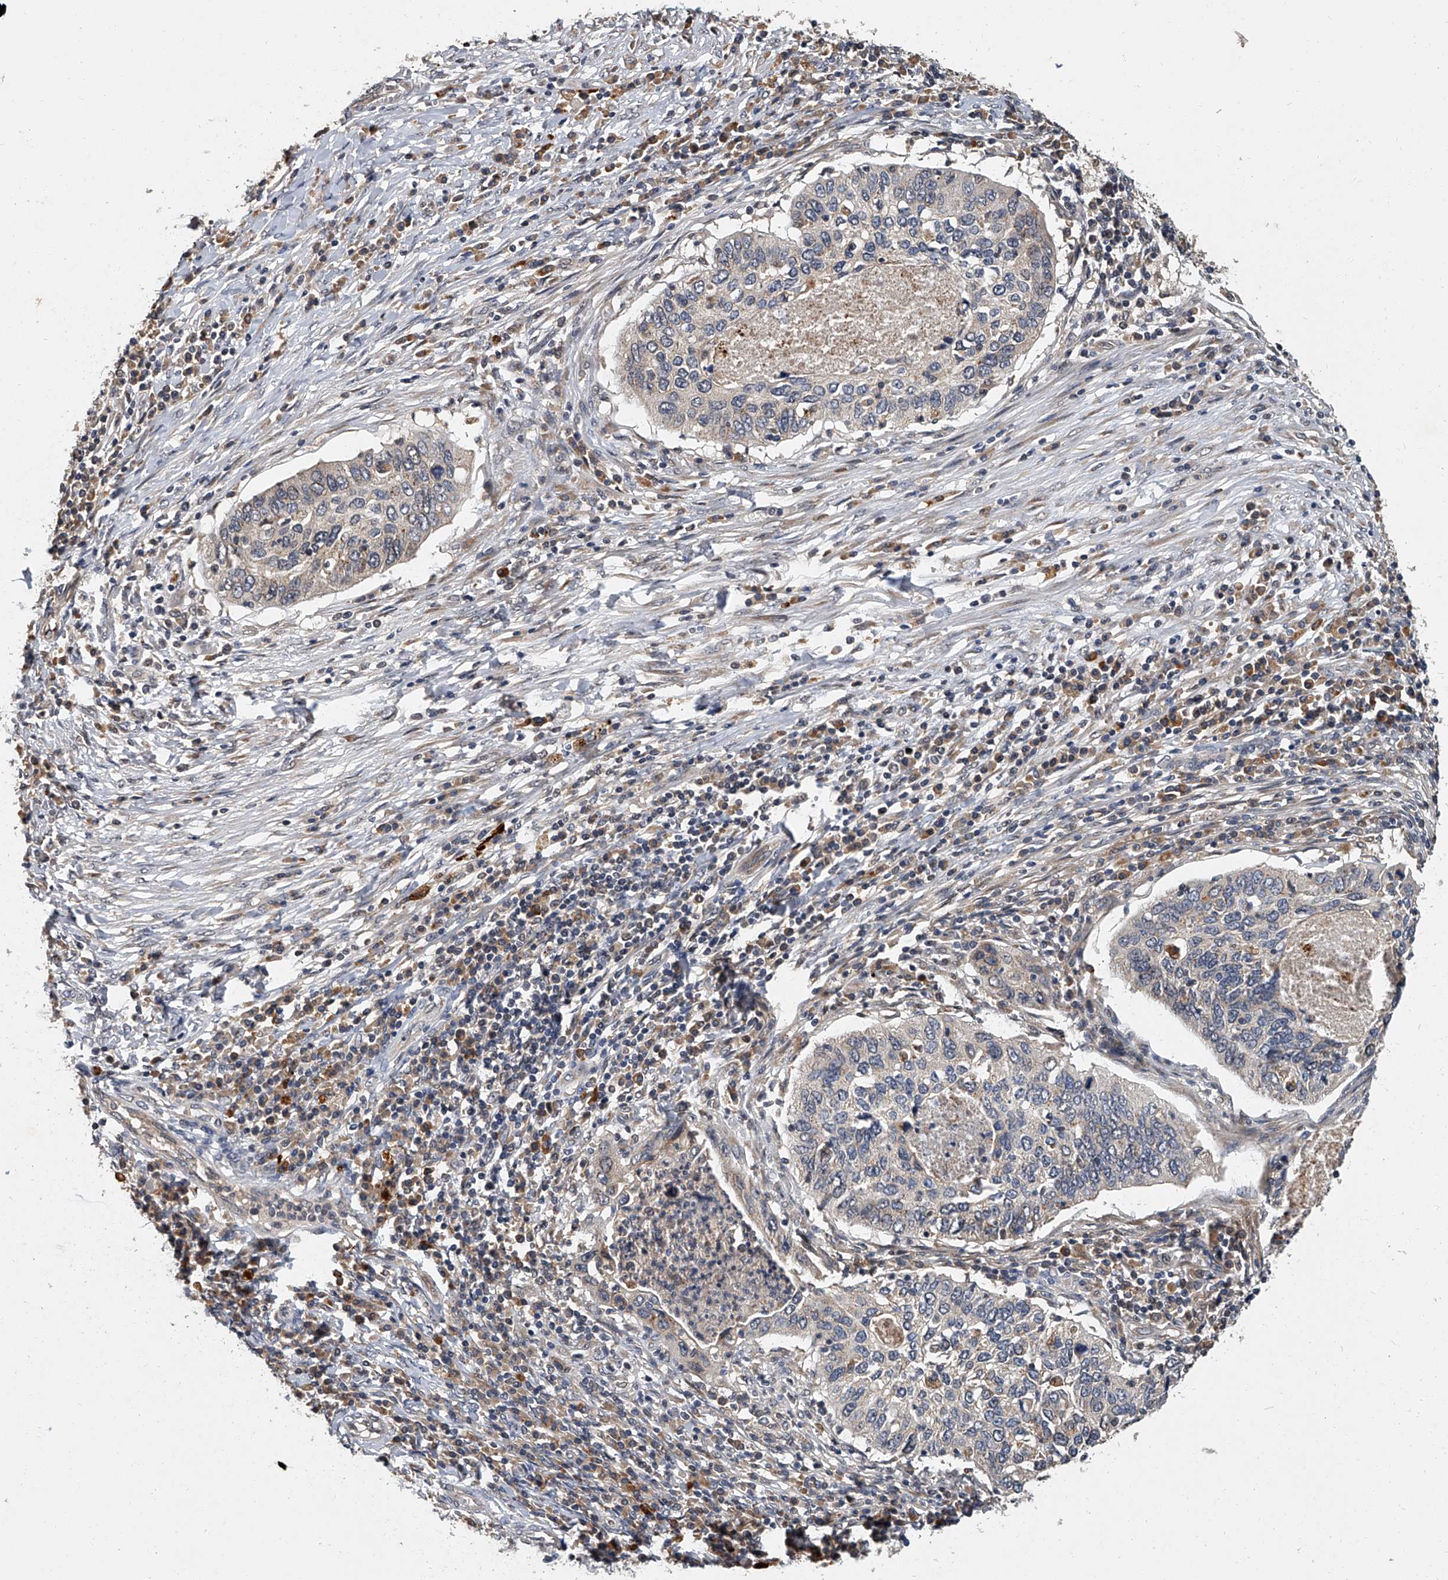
{"staining": {"intensity": "weak", "quantity": "<25%", "location": "cytoplasmic/membranous"}, "tissue": "cervical cancer", "cell_type": "Tumor cells", "image_type": "cancer", "snomed": [{"axis": "morphology", "description": "Squamous cell carcinoma, NOS"}, {"axis": "topography", "description": "Cervix"}], "caption": "The image exhibits no staining of tumor cells in squamous cell carcinoma (cervical).", "gene": "JAG2", "patient": {"sex": "female", "age": 38}}